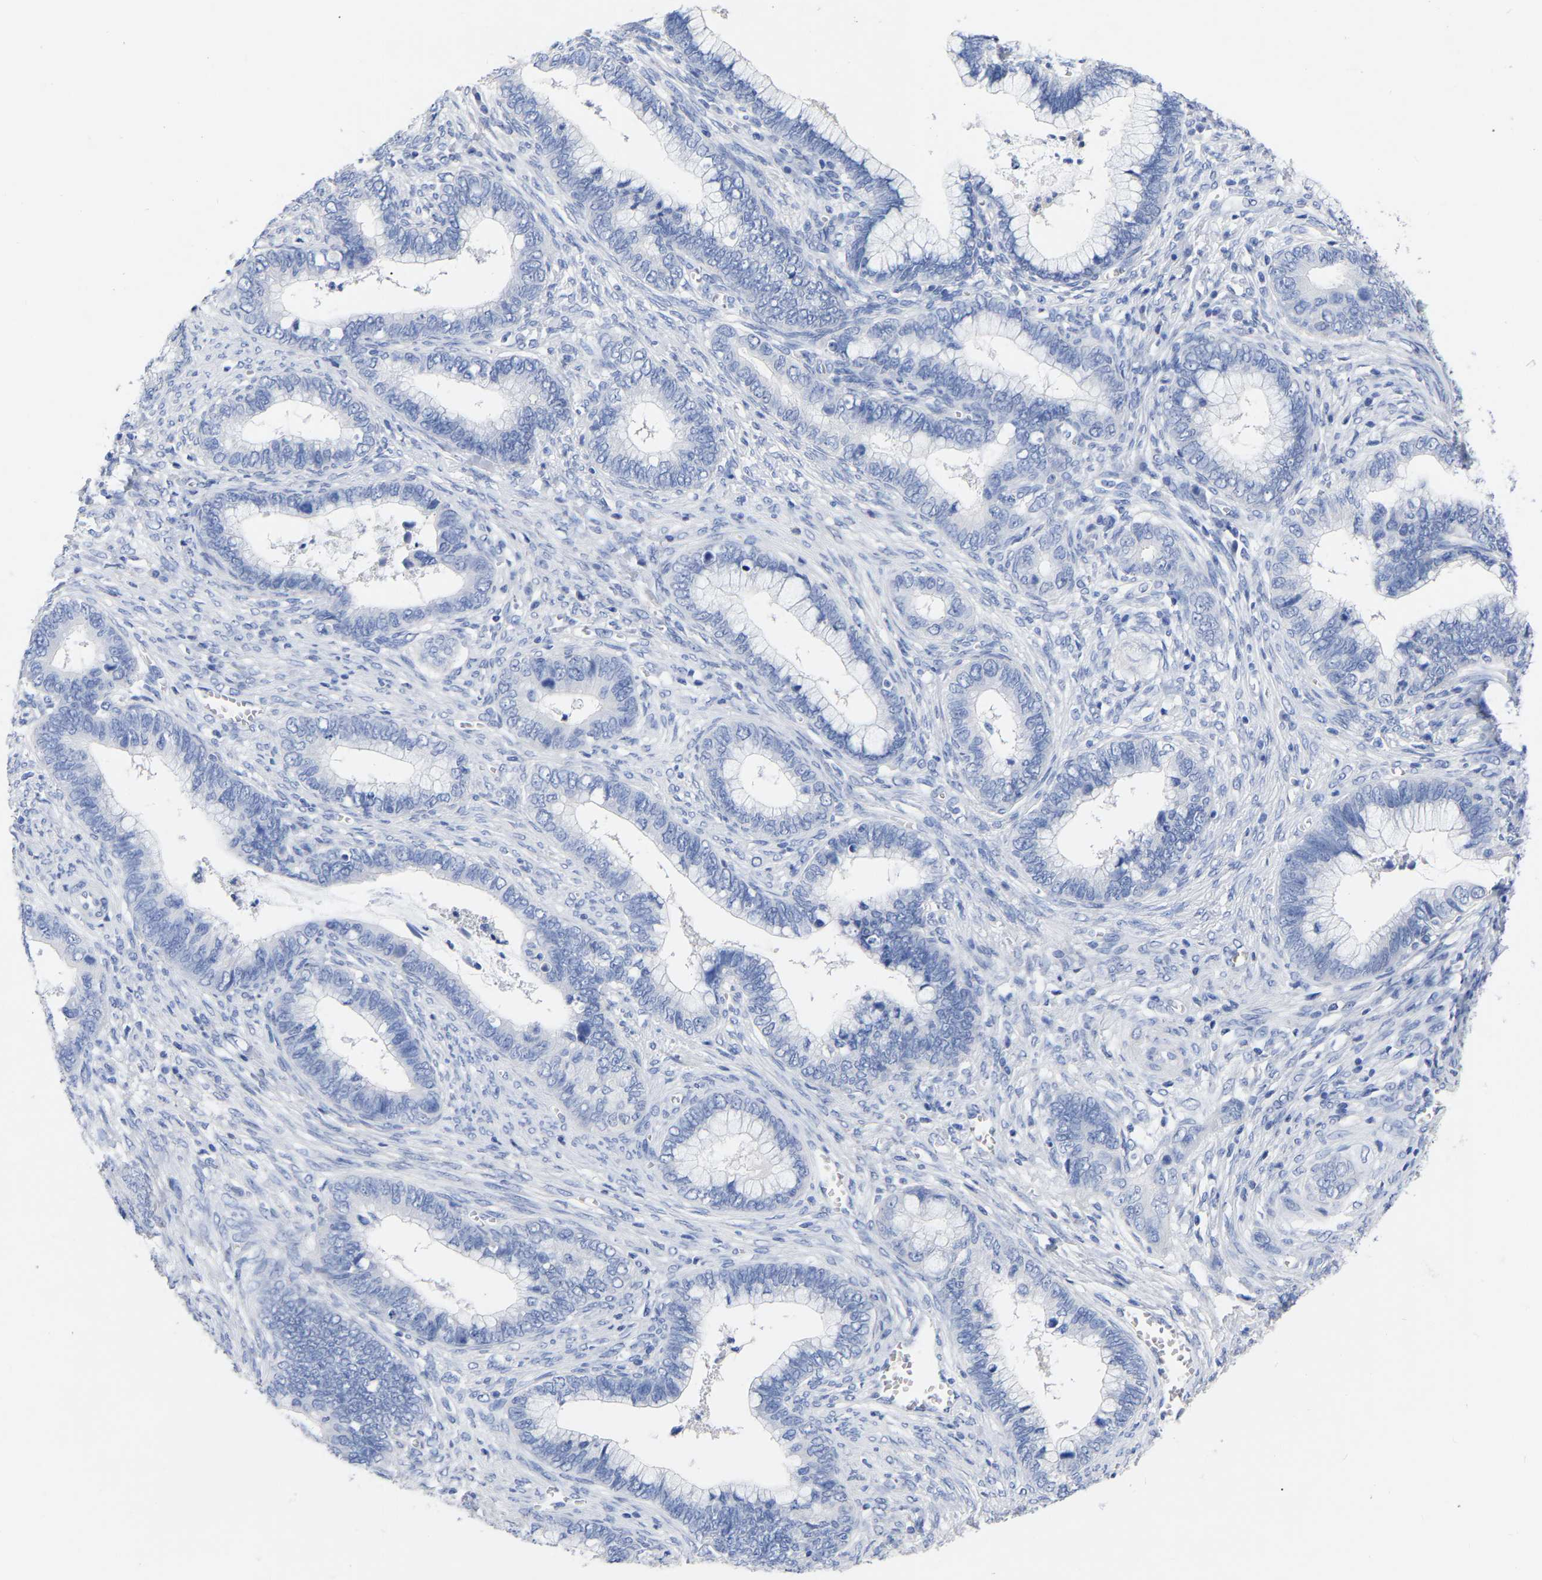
{"staining": {"intensity": "negative", "quantity": "none", "location": "none"}, "tissue": "cervical cancer", "cell_type": "Tumor cells", "image_type": "cancer", "snomed": [{"axis": "morphology", "description": "Adenocarcinoma, NOS"}, {"axis": "topography", "description": "Cervix"}], "caption": "A high-resolution image shows immunohistochemistry (IHC) staining of cervical cancer (adenocarcinoma), which exhibits no significant staining in tumor cells. (Brightfield microscopy of DAB (3,3'-diaminobenzidine) immunohistochemistry at high magnification).", "gene": "ANXA13", "patient": {"sex": "female", "age": 44}}